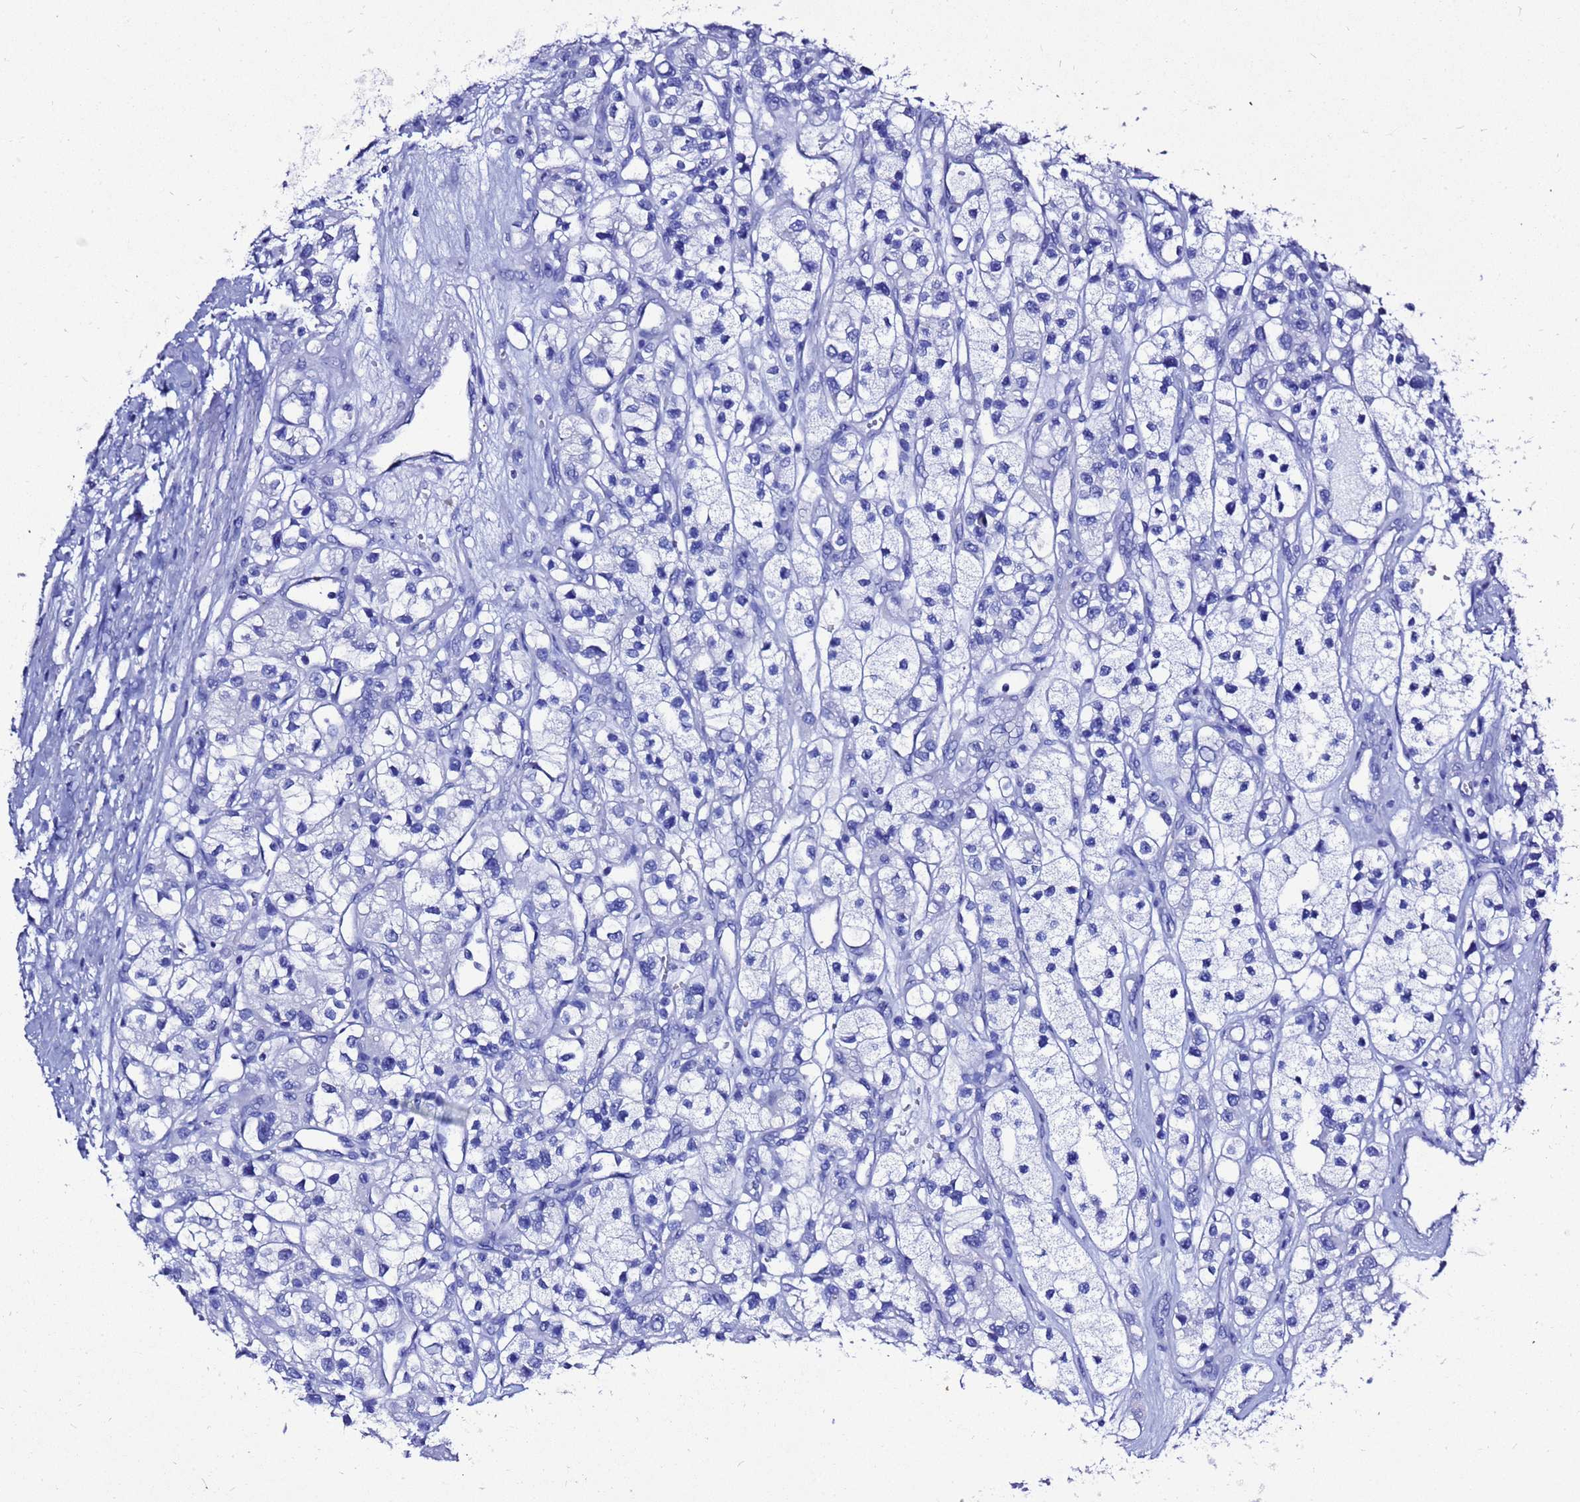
{"staining": {"intensity": "negative", "quantity": "none", "location": "none"}, "tissue": "renal cancer", "cell_type": "Tumor cells", "image_type": "cancer", "snomed": [{"axis": "morphology", "description": "Adenocarcinoma, NOS"}, {"axis": "topography", "description": "Kidney"}], "caption": "A high-resolution histopathology image shows immunohistochemistry staining of renal cancer, which displays no significant positivity in tumor cells.", "gene": "LIPF", "patient": {"sex": "female", "age": 57}}